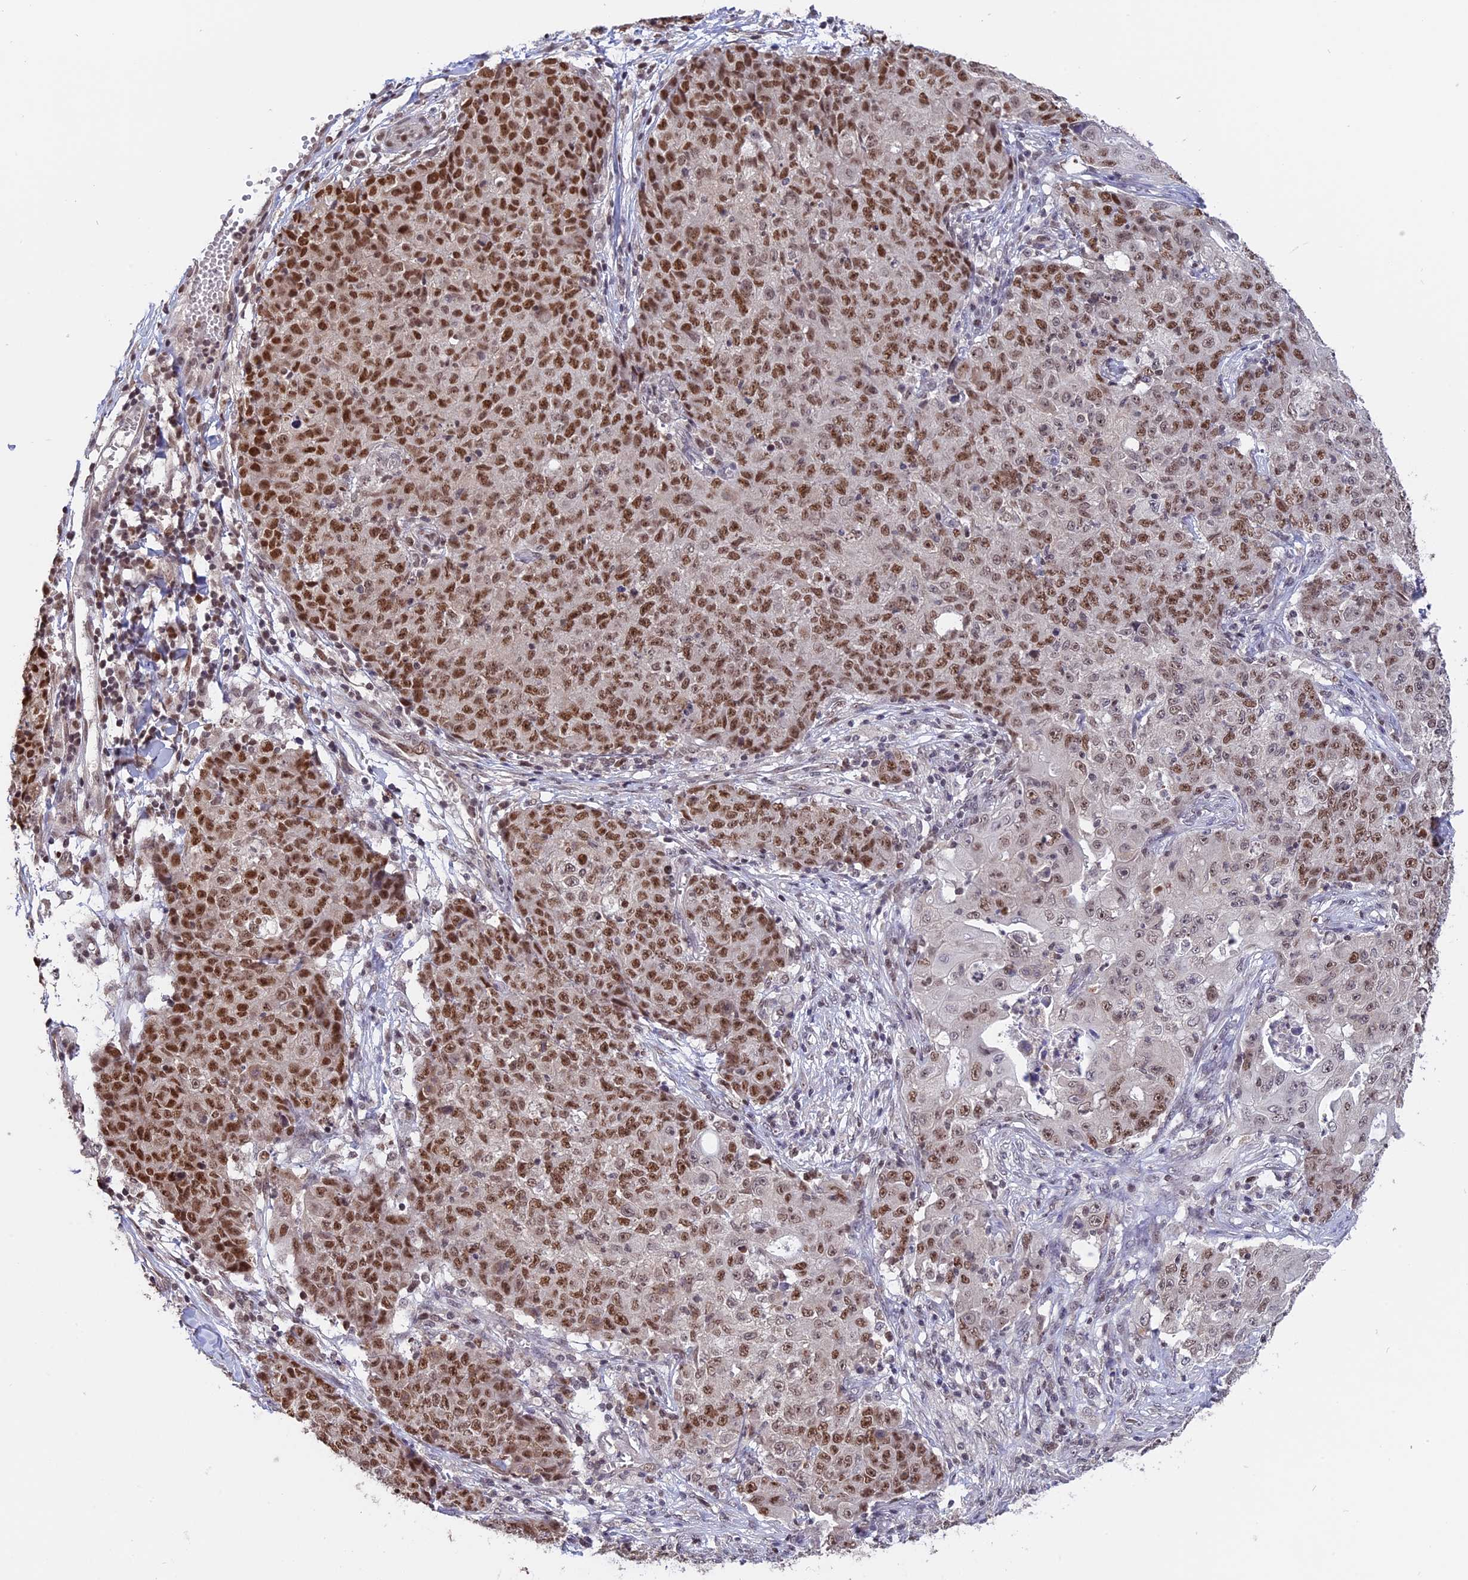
{"staining": {"intensity": "moderate", "quantity": ">75%", "location": "nuclear"}, "tissue": "ovarian cancer", "cell_type": "Tumor cells", "image_type": "cancer", "snomed": [{"axis": "morphology", "description": "Carcinoma, endometroid"}, {"axis": "topography", "description": "Ovary"}], "caption": "Ovarian cancer (endometroid carcinoma) tissue exhibits moderate nuclear expression in about >75% of tumor cells", "gene": "RFC5", "patient": {"sex": "female", "age": 42}}